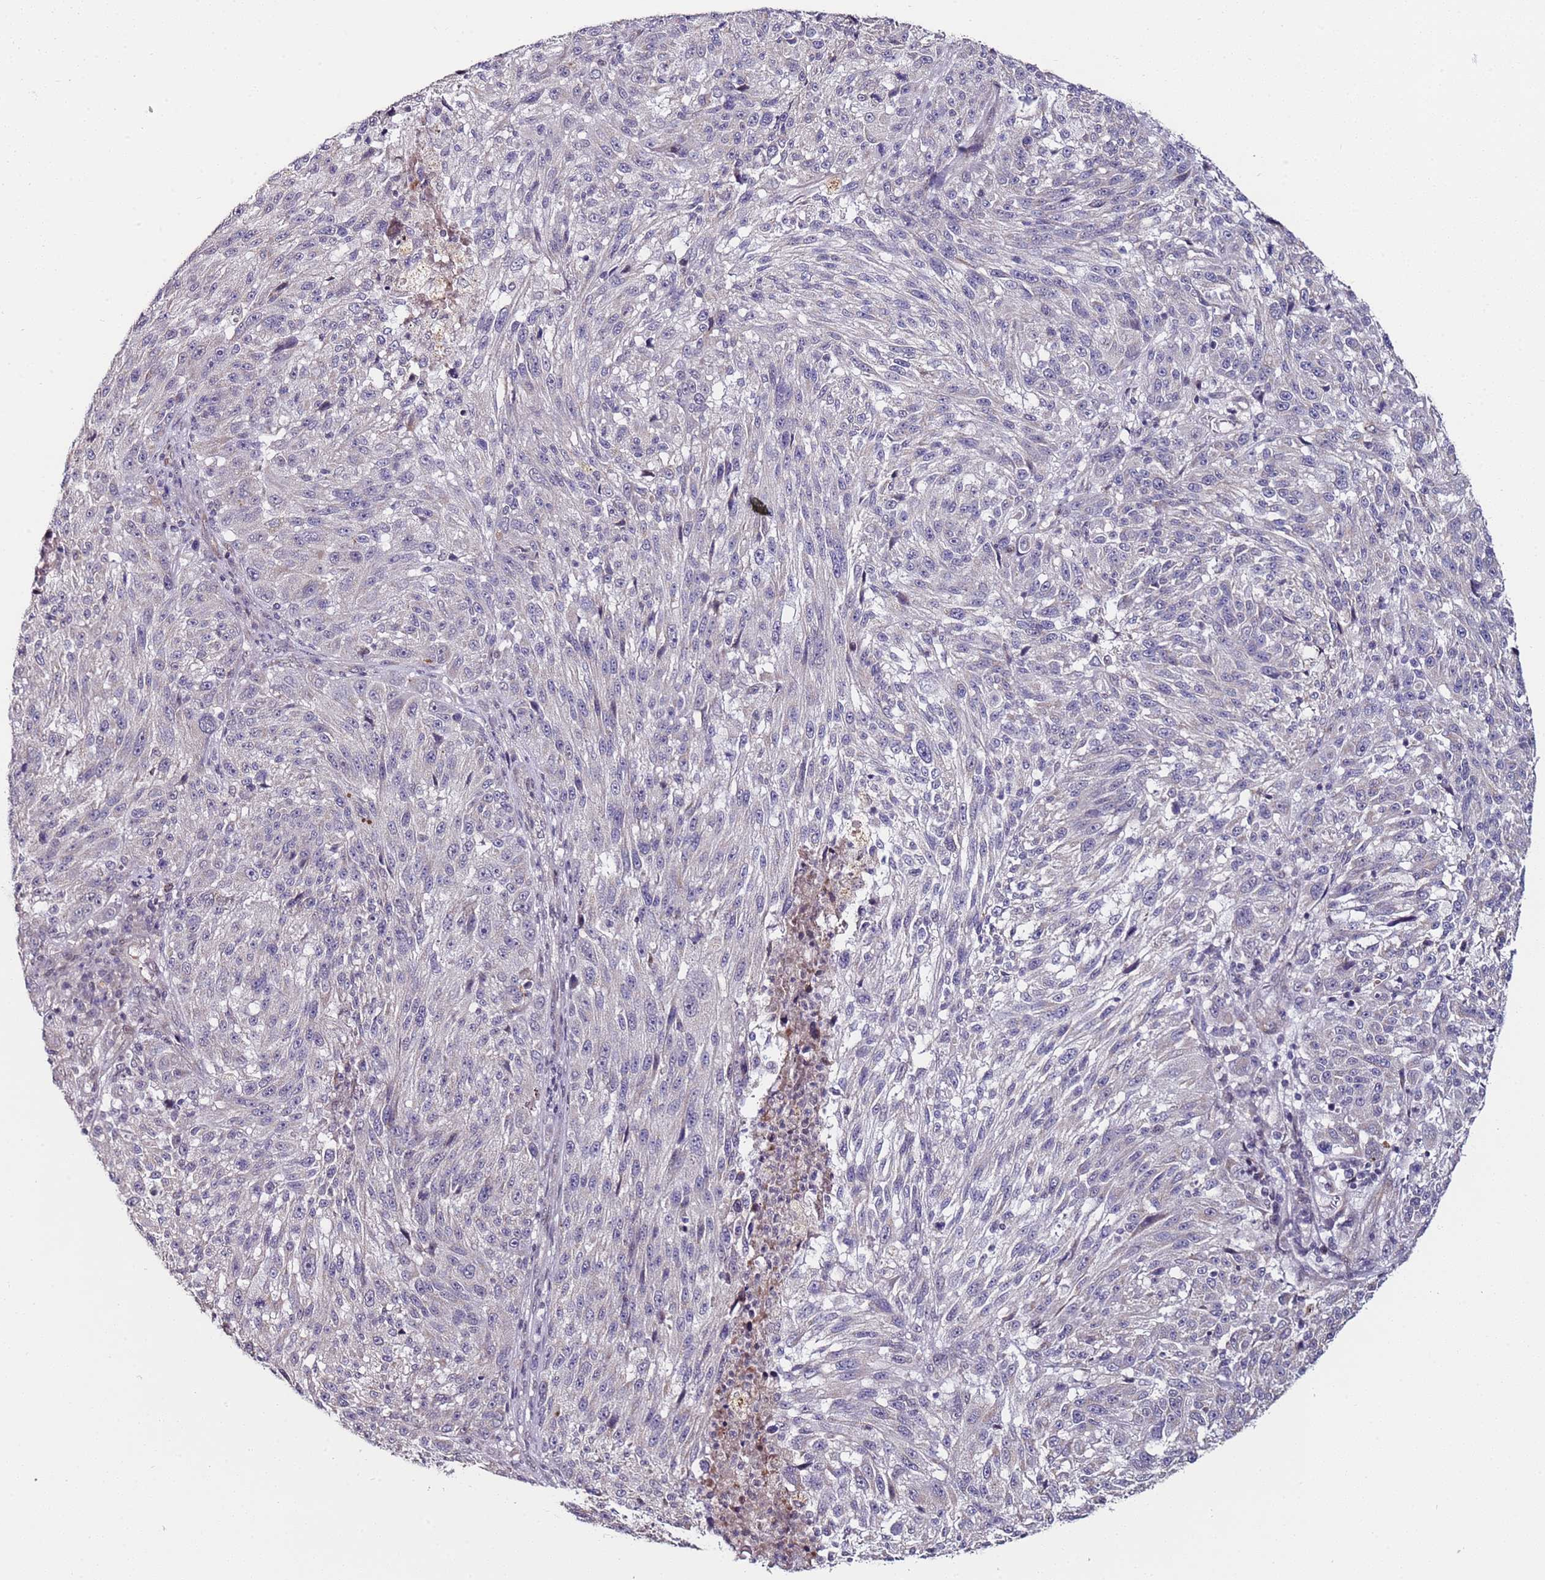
{"staining": {"intensity": "negative", "quantity": "none", "location": "none"}, "tissue": "melanoma", "cell_type": "Tumor cells", "image_type": "cancer", "snomed": [{"axis": "morphology", "description": "Malignant melanoma, NOS"}, {"axis": "topography", "description": "Skin"}], "caption": "Histopathology image shows no protein staining in tumor cells of malignant melanoma tissue. (Brightfield microscopy of DAB immunohistochemistry at high magnification).", "gene": "DUSP28", "patient": {"sex": "male", "age": 53}}